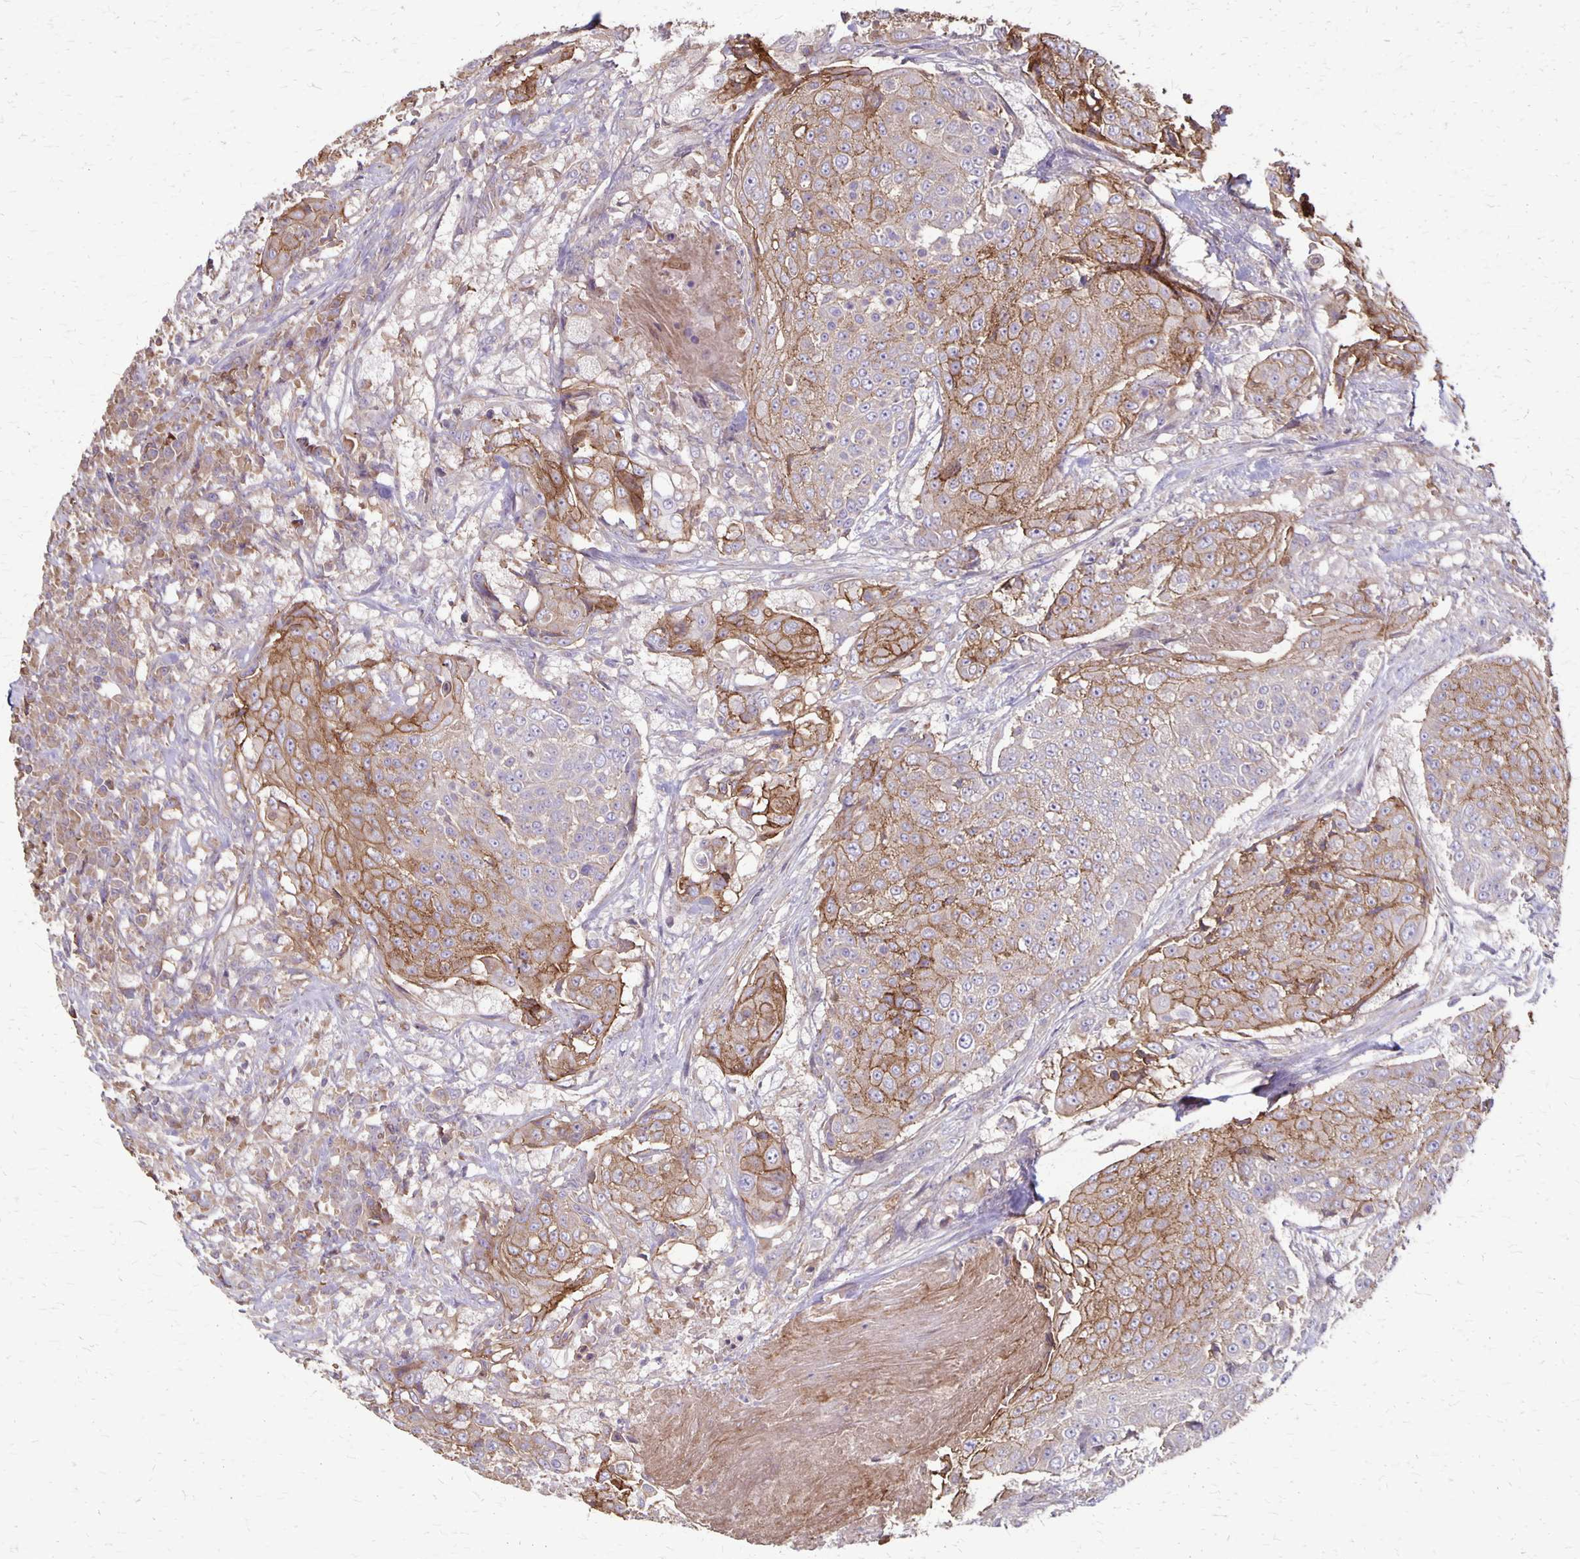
{"staining": {"intensity": "moderate", "quantity": "25%-75%", "location": "cytoplasmic/membranous"}, "tissue": "urothelial cancer", "cell_type": "Tumor cells", "image_type": "cancer", "snomed": [{"axis": "morphology", "description": "Urothelial carcinoma, High grade"}, {"axis": "topography", "description": "Urinary bladder"}], "caption": "Moderate cytoplasmic/membranous expression for a protein is identified in about 25%-75% of tumor cells of high-grade urothelial carcinoma using immunohistochemistry (IHC).", "gene": "PROM2", "patient": {"sex": "female", "age": 63}}